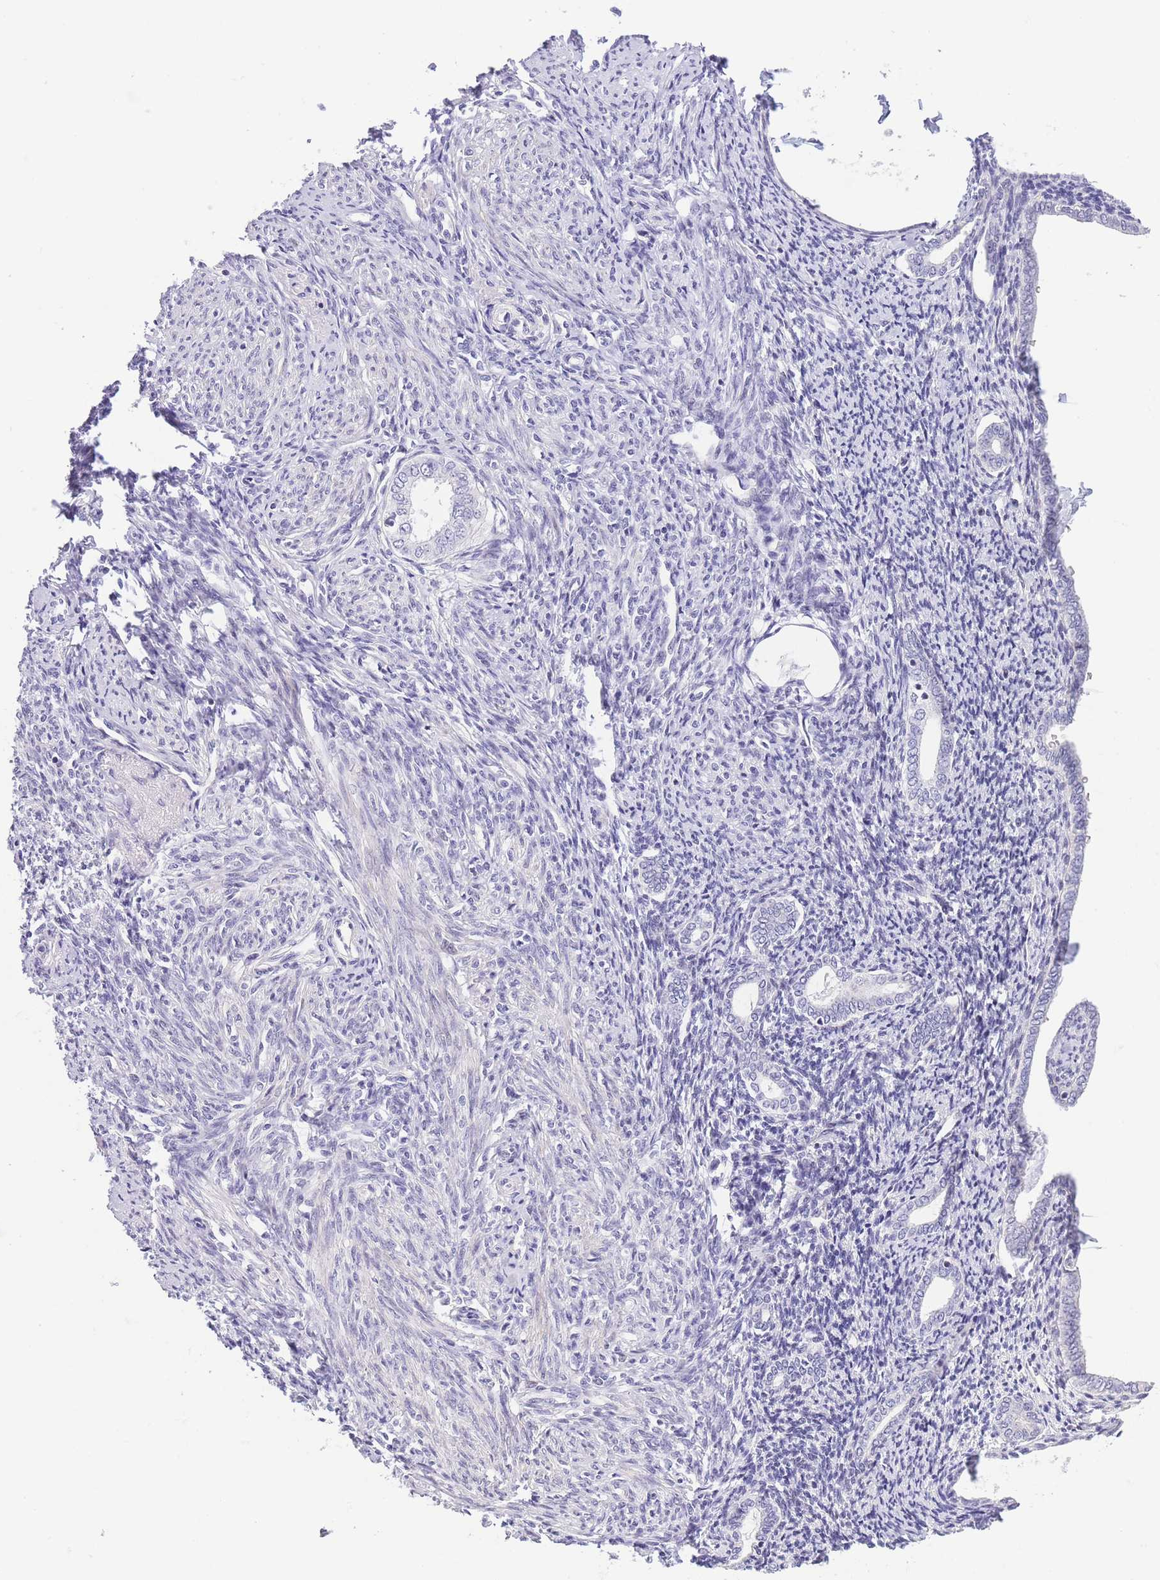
{"staining": {"intensity": "negative", "quantity": "none", "location": "none"}, "tissue": "endometrium", "cell_type": "Cells in endometrial stroma", "image_type": "normal", "snomed": [{"axis": "morphology", "description": "Normal tissue, NOS"}, {"axis": "topography", "description": "Endometrium"}], "caption": "There is no significant positivity in cells in endometrial stroma of endometrium. (DAB (3,3'-diaminobenzidine) IHC, high magnification).", "gene": "C9orf152", "patient": {"sex": "female", "age": 63}}